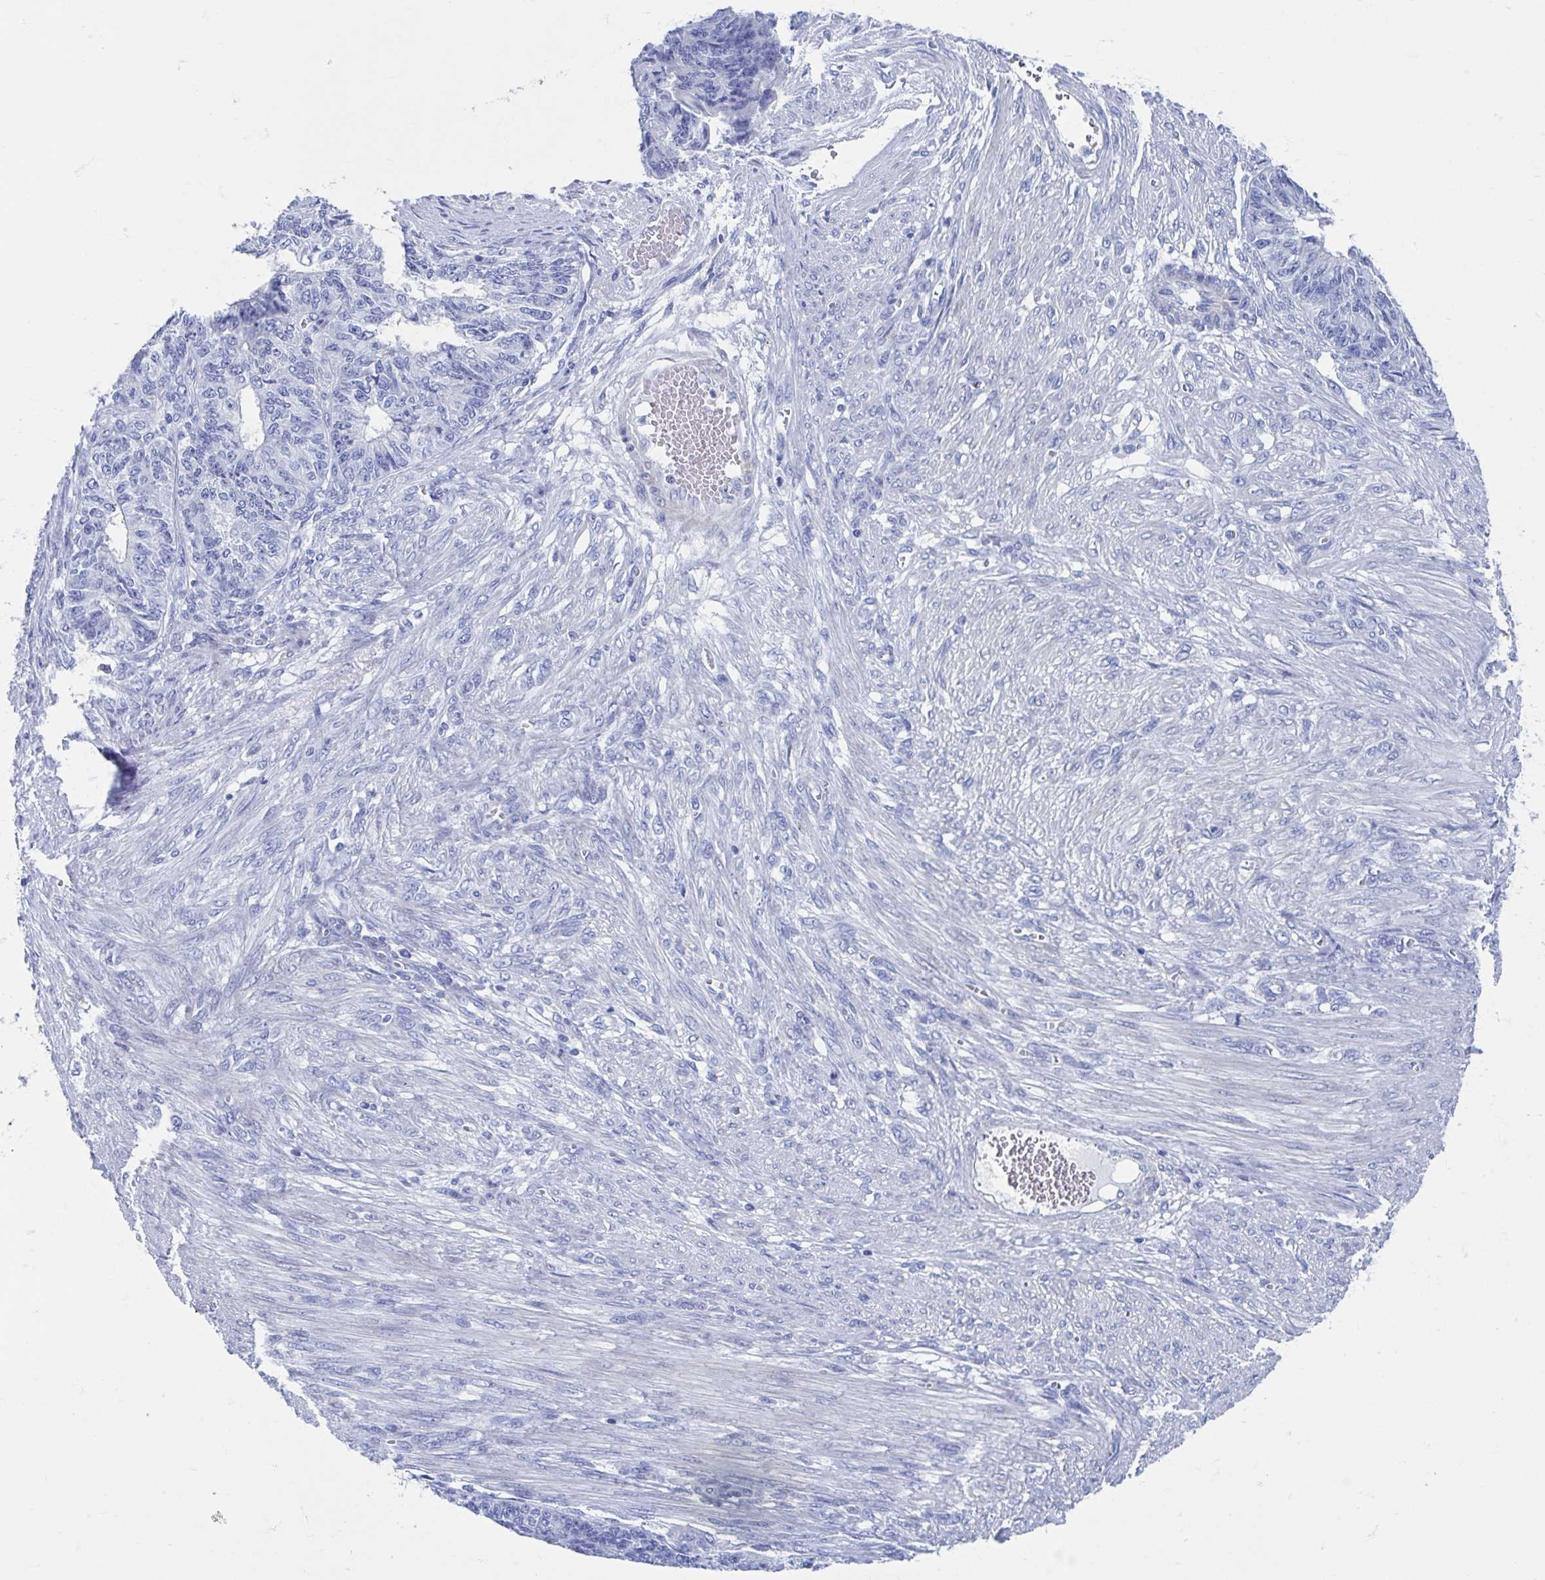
{"staining": {"intensity": "negative", "quantity": "none", "location": "none"}, "tissue": "endometrial cancer", "cell_type": "Tumor cells", "image_type": "cancer", "snomed": [{"axis": "morphology", "description": "Adenocarcinoma, NOS"}, {"axis": "topography", "description": "Endometrium"}], "caption": "High power microscopy micrograph of an IHC micrograph of endometrial adenocarcinoma, revealing no significant expression in tumor cells.", "gene": "SHCBP1L", "patient": {"sex": "female", "age": 32}}